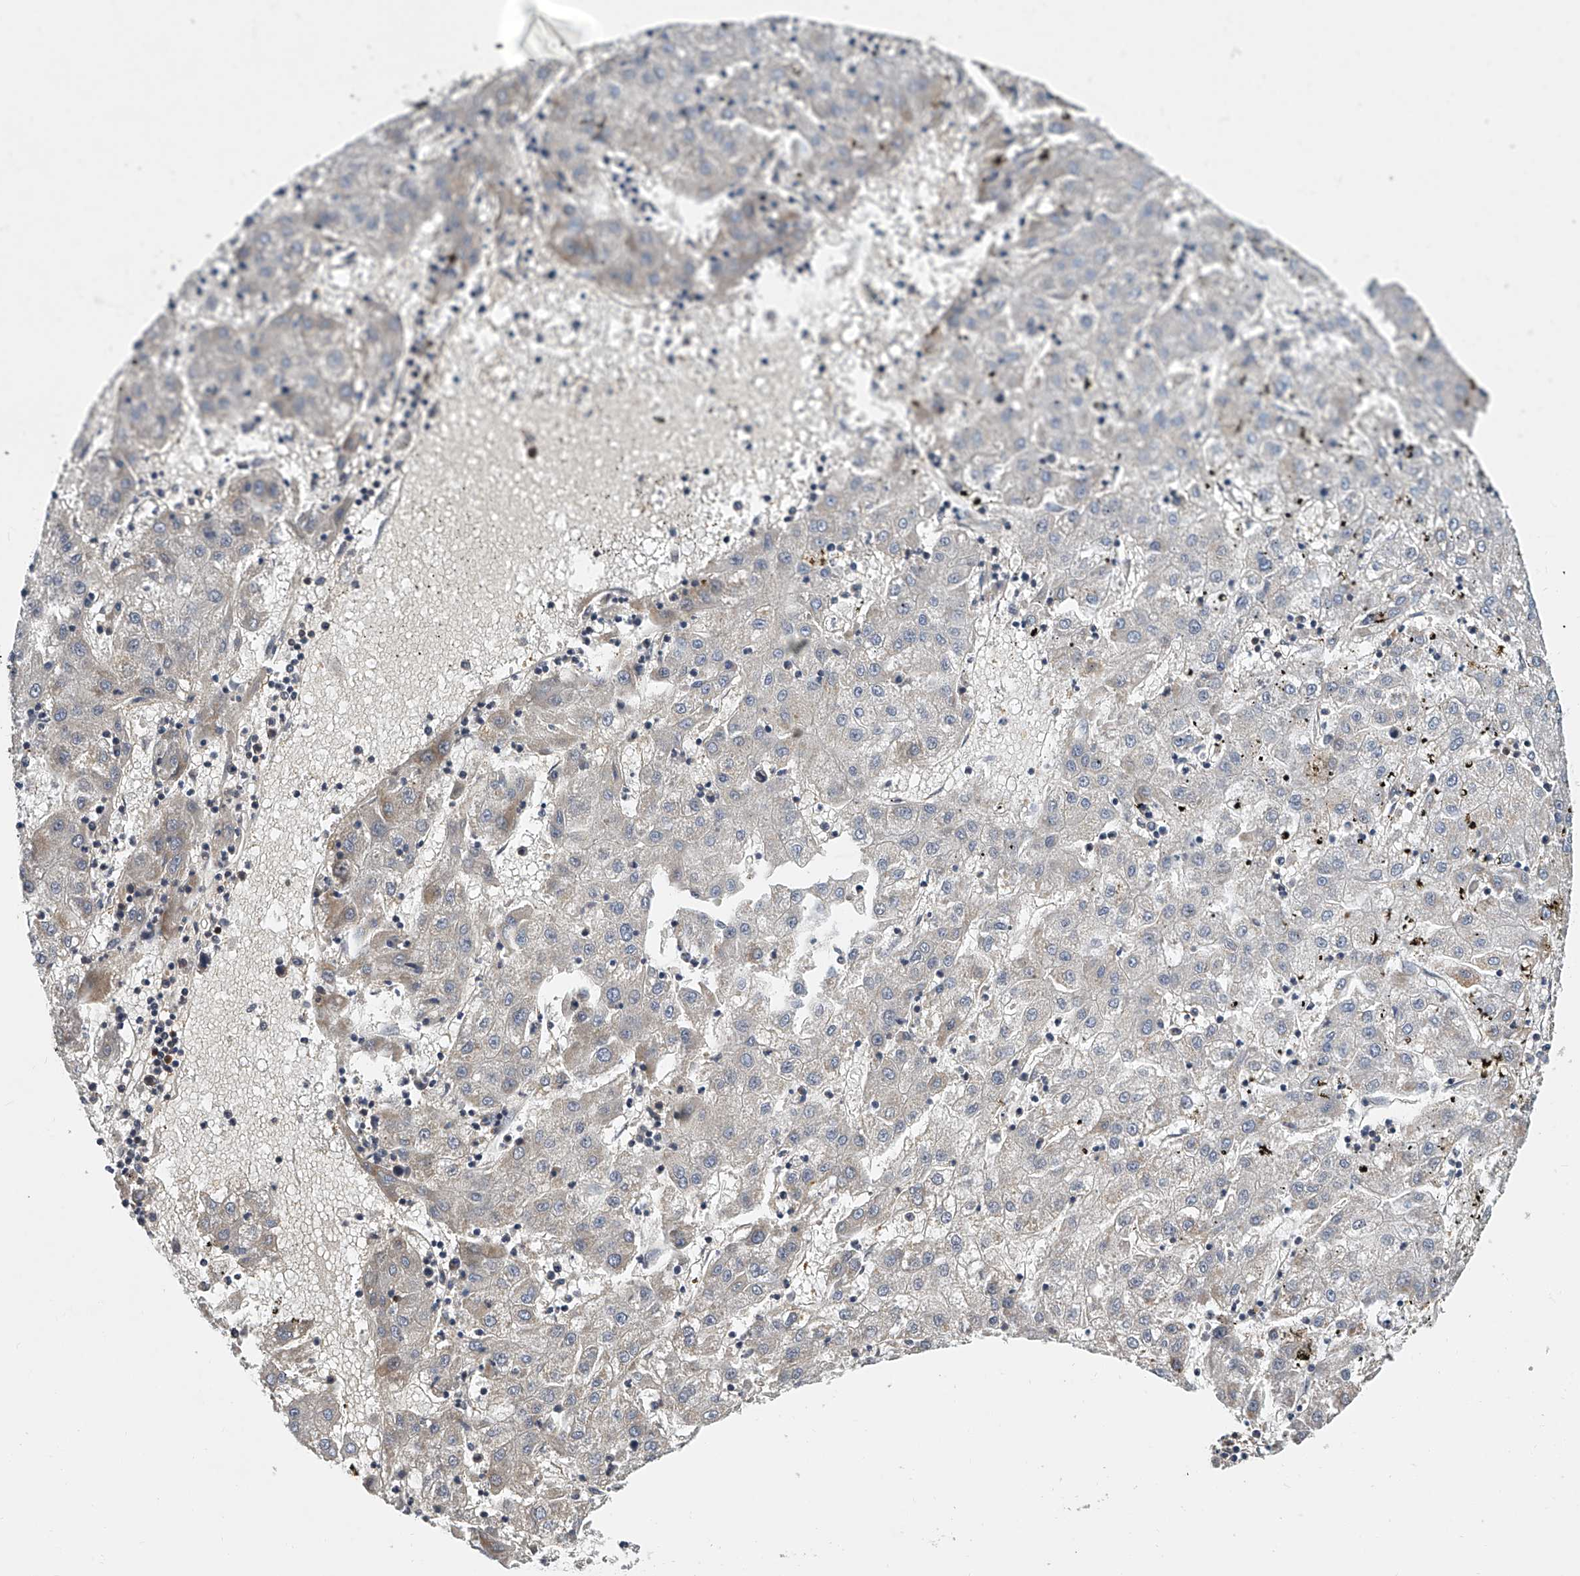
{"staining": {"intensity": "weak", "quantity": "<25%", "location": "cytoplasmic/membranous"}, "tissue": "liver cancer", "cell_type": "Tumor cells", "image_type": "cancer", "snomed": [{"axis": "morphology", "description": "Carcinoma, Hepatocellular, NOS"}, {"axis": "topography", "description": "Liver"}], "caption": "Photomicrograph shows no protein staining in tumor cells of liver hepatocellular carcinoma tissue.", "gene": "CD200", "patient": {"sex": "male", "age": 72}}